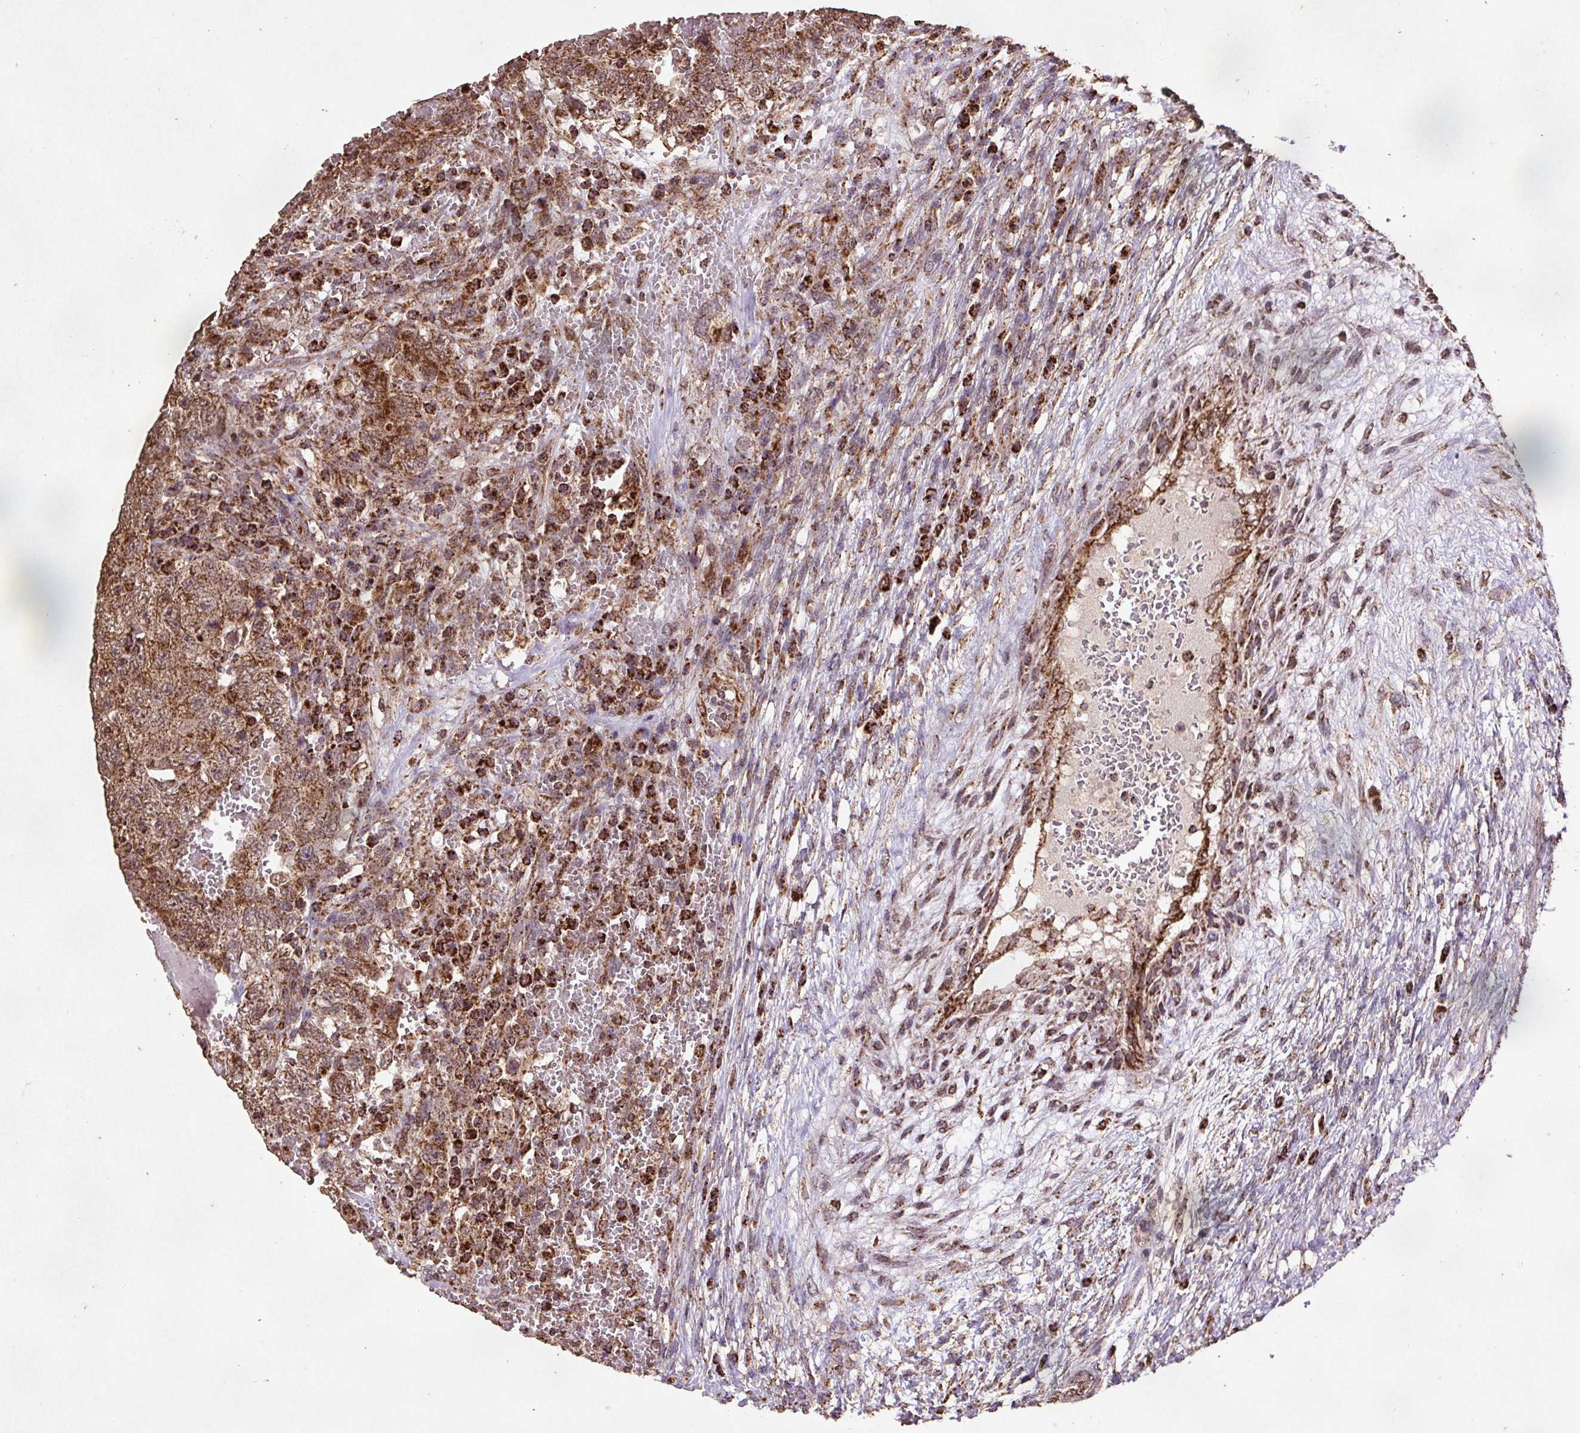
{"staining": {"intensity": "moderate", "quantity": ">75%", "location": "cytoplasmic/membranous"}, "tissue": "testis cancer", "cell_type": "Tumor cells", "image_type": "cancer", "snomed": [{"axis": "morphology", "description": "Carcinoma, Embryonal, NOS"}, {"axis": "topography", "description": "Testis"}], "caption": "The histopathology image displays a brown stain indicating the presence of a protein in the cytoplasmic/membranous of tumor cells in testis cancer.", "gene": "ATP5F1A", "patient": {"sex": "male", "age": 26}}